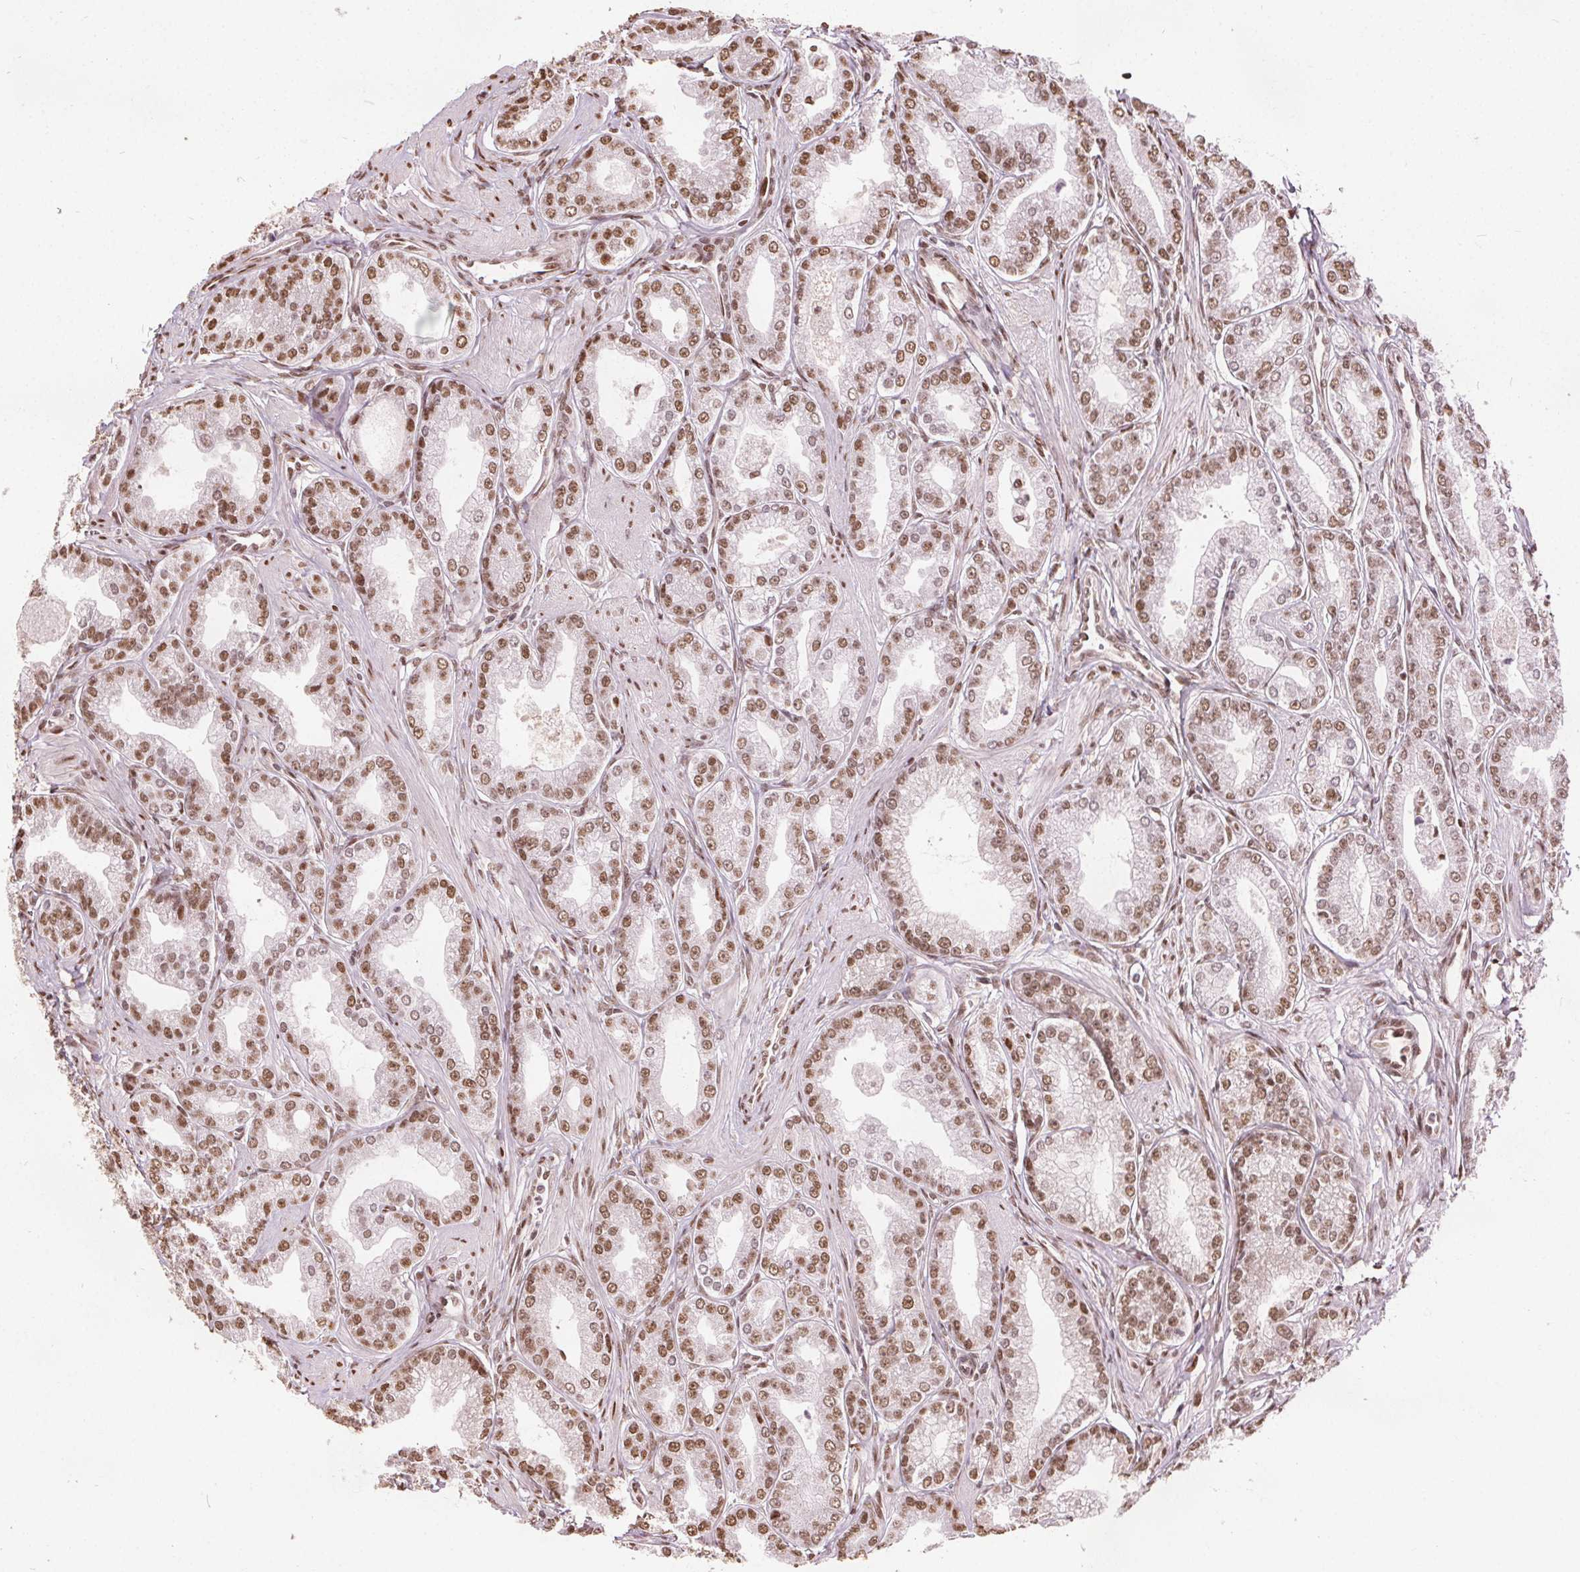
{"staining": {"intensity": "moderate", "quantity": ">75%", "location": "nuclear"}, "tissue": "prostate cancer", "cell_type": "Tumor cells", "image_type": "cancer", "snomed": [{"axis": "morphology", "description": "Adenocarcinoma, NOS"}, {"axis": "topography", "description": "Prostate"}], "caption": "Adenocarcinoma (prostate) was stained to show a protein in brown. There is medium levels of moderate nuclear positivity in about >75% of tumor cells.", "gene": "ISLR2", "patient": {"sex": "male", "age": 71}}